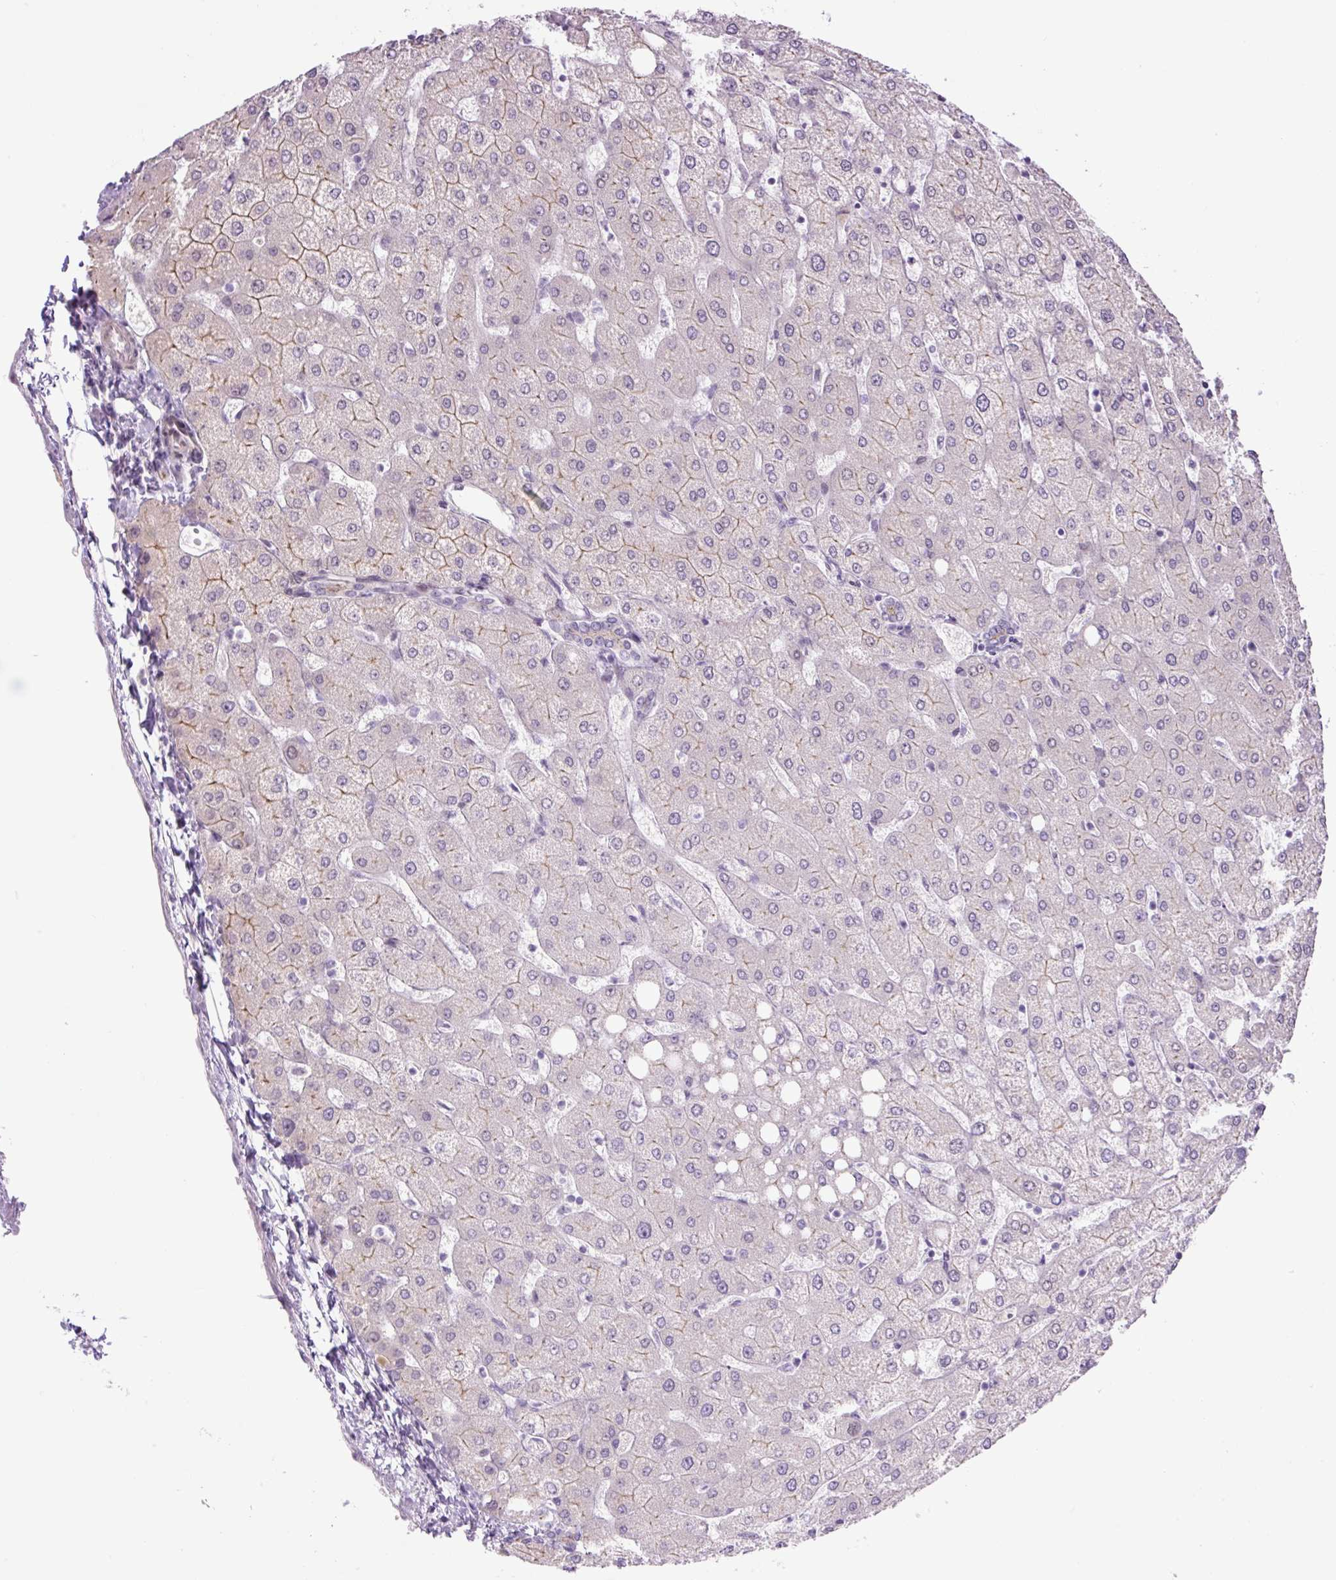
{"staining": {"intensity": "negative", "quantity": "none", "location": "none"}, "tissue": "liver", "cell_type": "Cholangiocytes", "image_type": "normal", "snomed": [{"axis": "morphology", "description": "Normal tissue, NOS"}, {"axis": "topography", "description": "Liver"}], "caption": "A histopathology image of human liver is negative for staining in cholangiocytes. (DAB (3,3'-diaminobenzidine) IHC with hematoxylin counter stain).", "gene": "ICE1", "patient": {"sex": "female", "age": 54}}